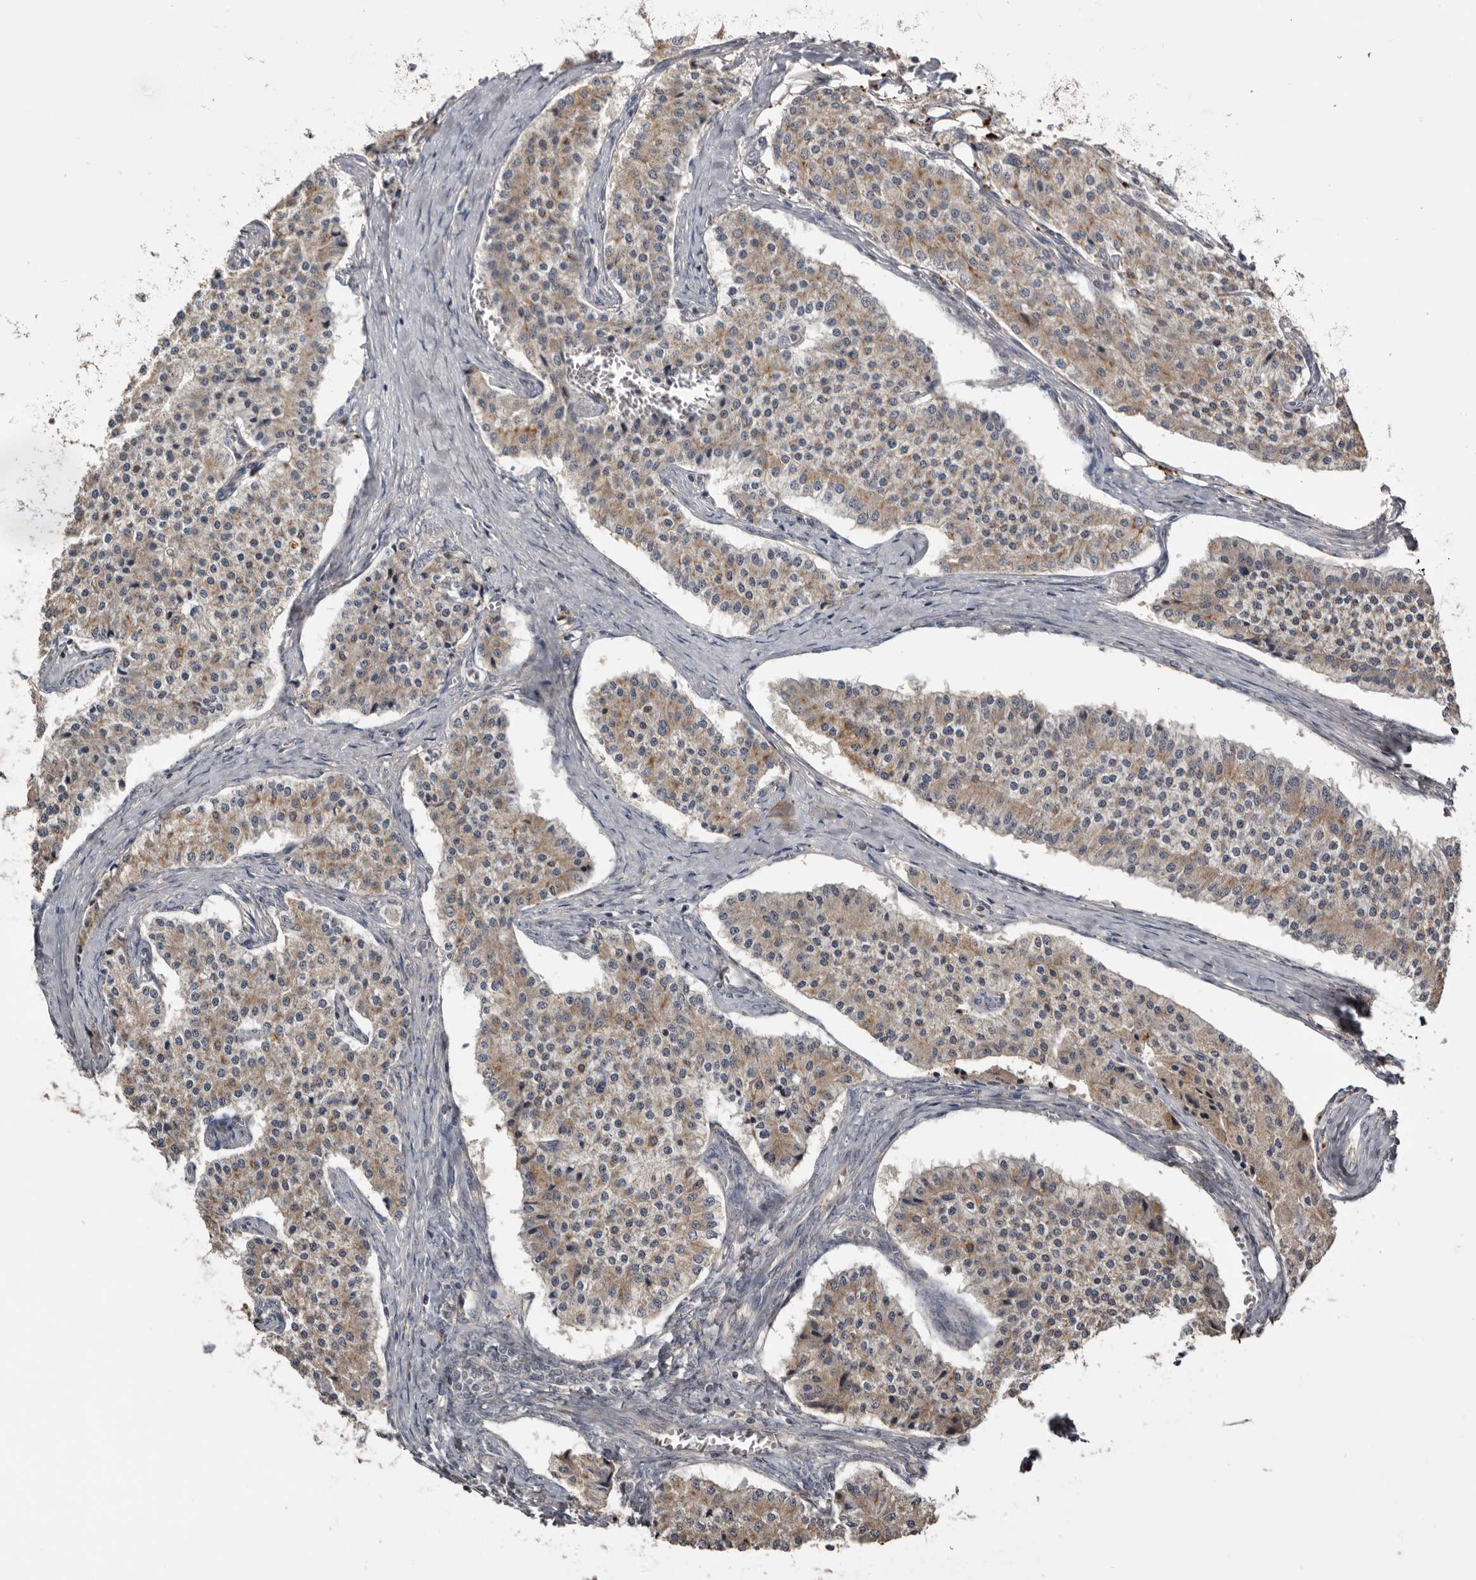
{"staining": {"intensity": "weak", "quantity": "25%-75%", "location": "cytoplasmic/membranous"}, "tissue": "carcinoid", "cell_type": "Tumor cells", "image_type": "cancer", "snomed": [{"axis": "morphology", "description": "Carcinoid, malignant, NOS"}, {"axis": "topography", "description": "Colon"}], "caption": "Immunohistochemical staining of carcinoid (malignant) exhibits low levels of weak cytoplasmic/membranous expression in approximately 25%-75% of tumor cells.", "gene": "NMUR1", "patient": {"sex": "female", "age": 52}}